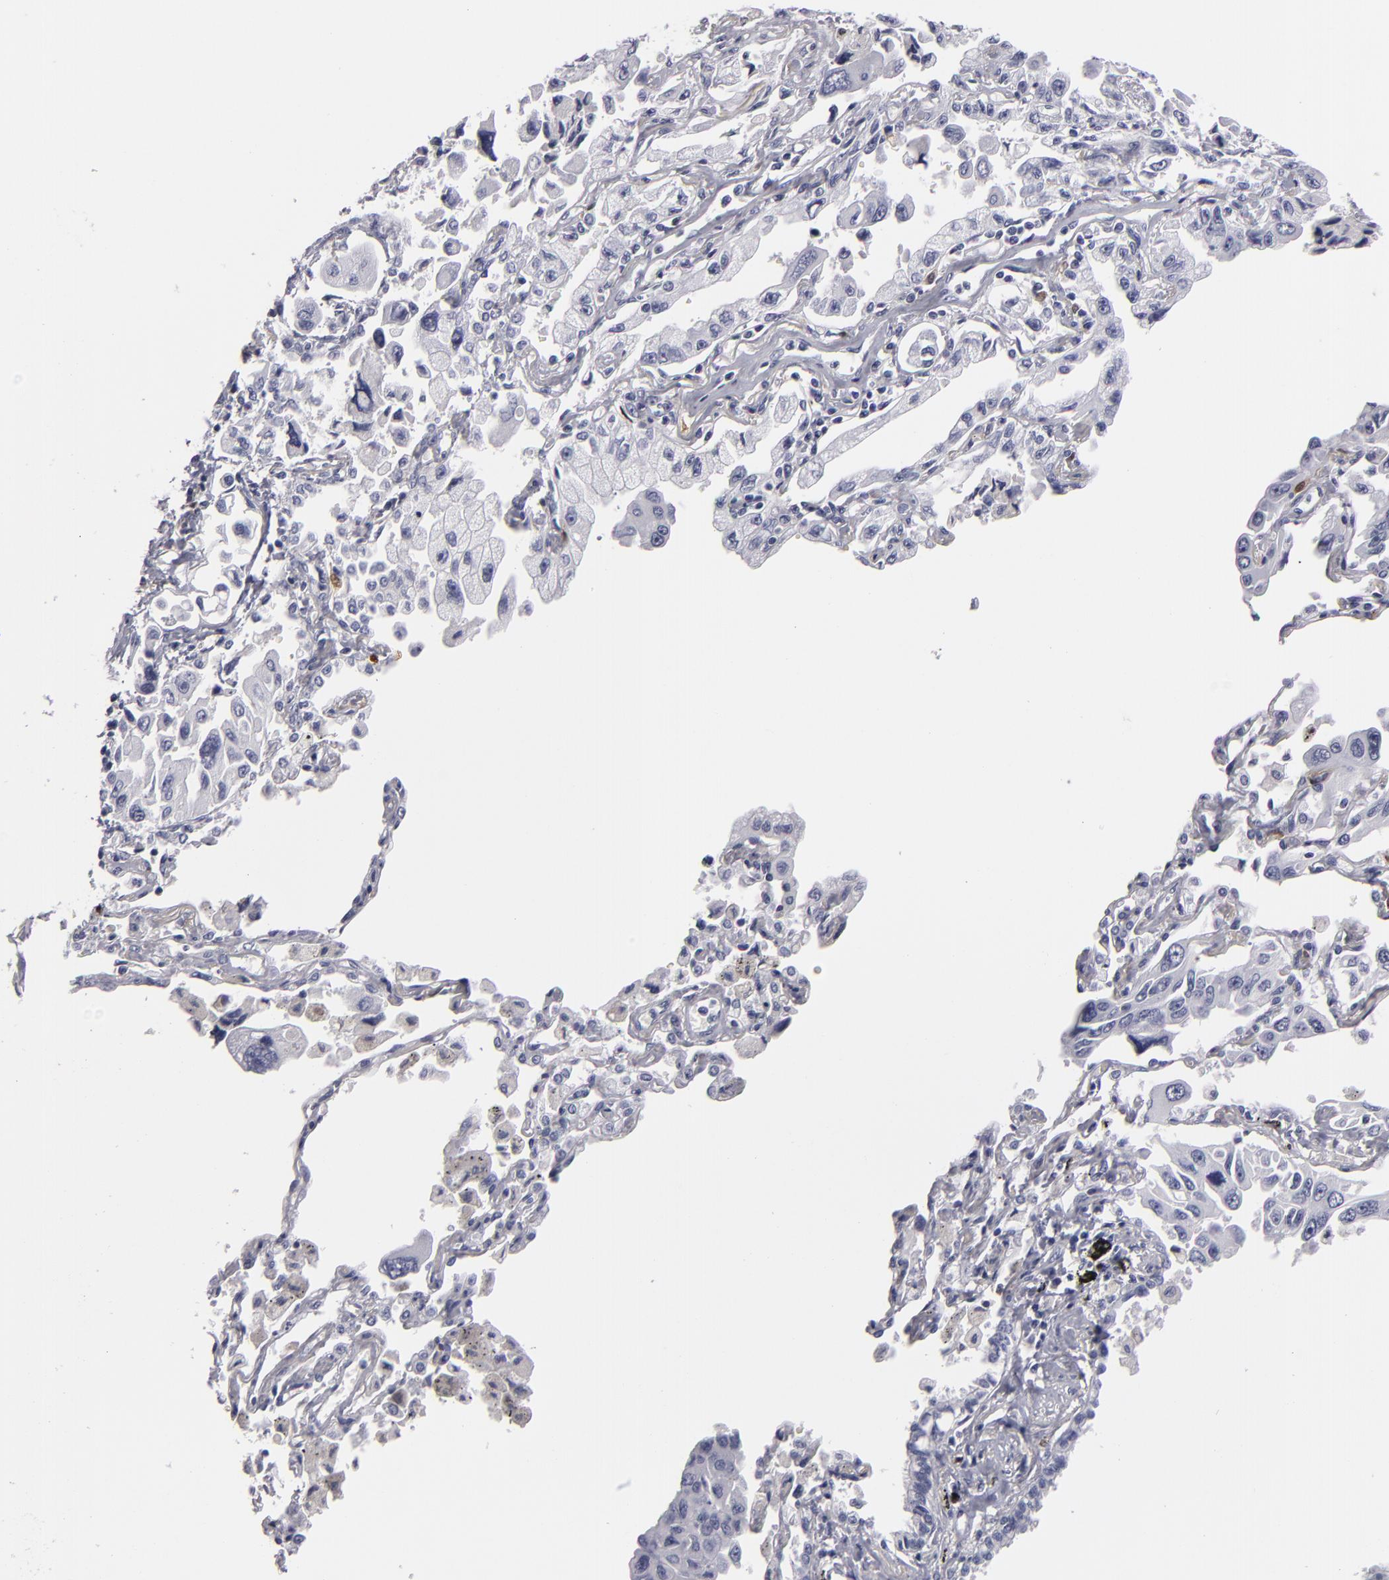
{"staining": {"intensity": "negative", "quantity": "none", "location": "none"}, "tissue": "lung cancer", "cell_type": "Tumor cells", "image_type": "cancer", "snomed": [{"axis": "morphology", "description": "Adenocarcinoma, NOS"}, {"axis": "topography", "description": "Lung"}], "caption": "DAB (3,3'-diaminobenzidine) immunohistochemical staining of human adenocarcinoma (lung) displays no significant expression in tumor cells.", "gene": "F13A1", "patient": {"sex": "male", "age": 64}}